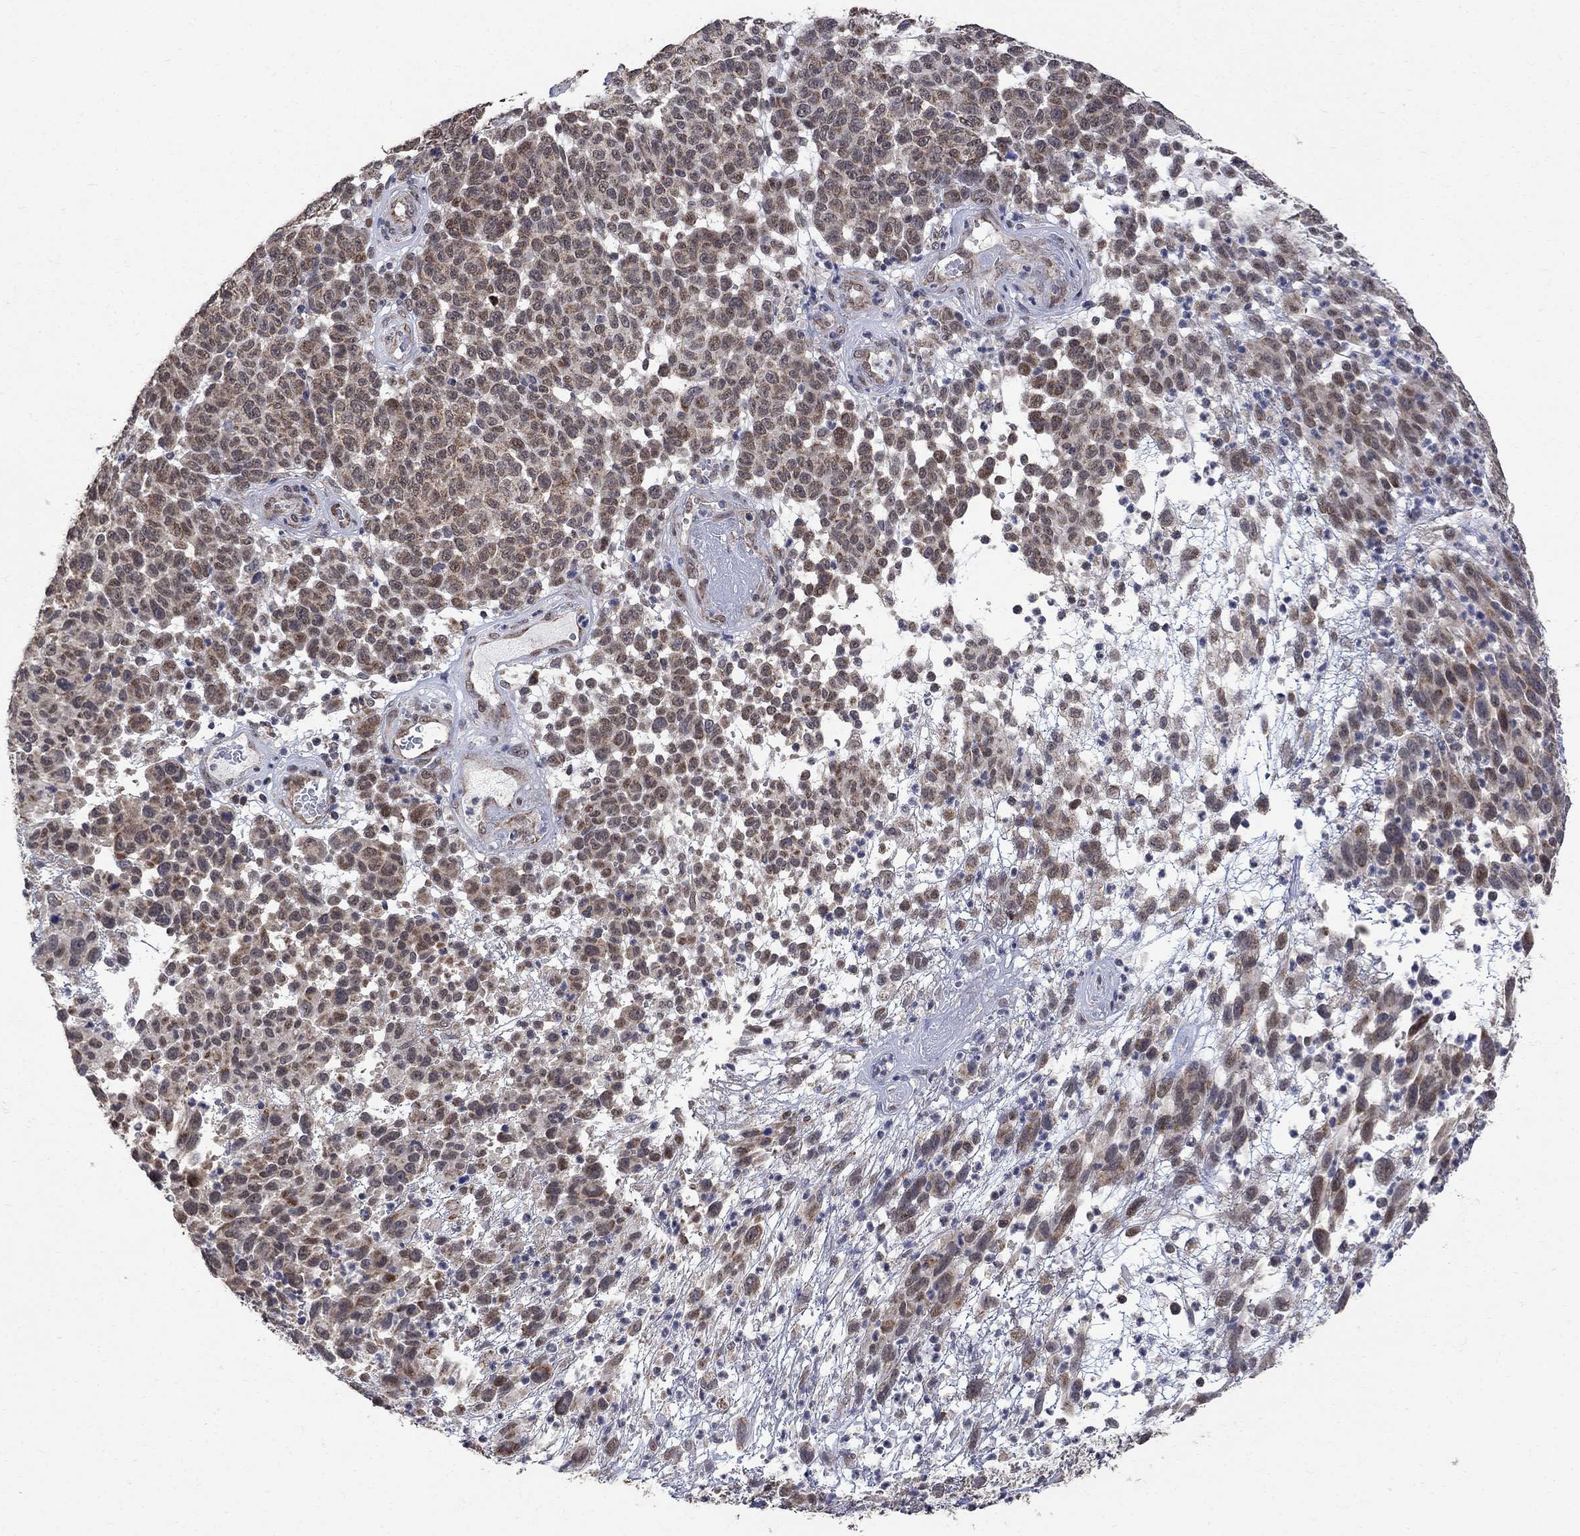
{"staining": {"intensity": "moderate", "quantity": "25%-75%", "location": "cytoplasmic/membranous,nuclear"}, "tissue": "melanoma", "cell_type": "Tumor cells", "image_type": "cancer", "snomed": [{"axis": "morphology", "description": "Malignant melanoma, NOS"}, {"axis": "topography", "description": "Skin"}], "caption": "Protein expression analysis of malignant melanoma reveals moderate cytoplasmic/membranous and nuclear staining in approximately 25%-75% of tumor cells. The staining was performed using DAB to visualize the protein expression in brown, while the nuclei were stained in blue with hematoxylin (Magnification: 20x).", "gene": "ANKRA2", "patient": {"sex": "male", "age": 59}}